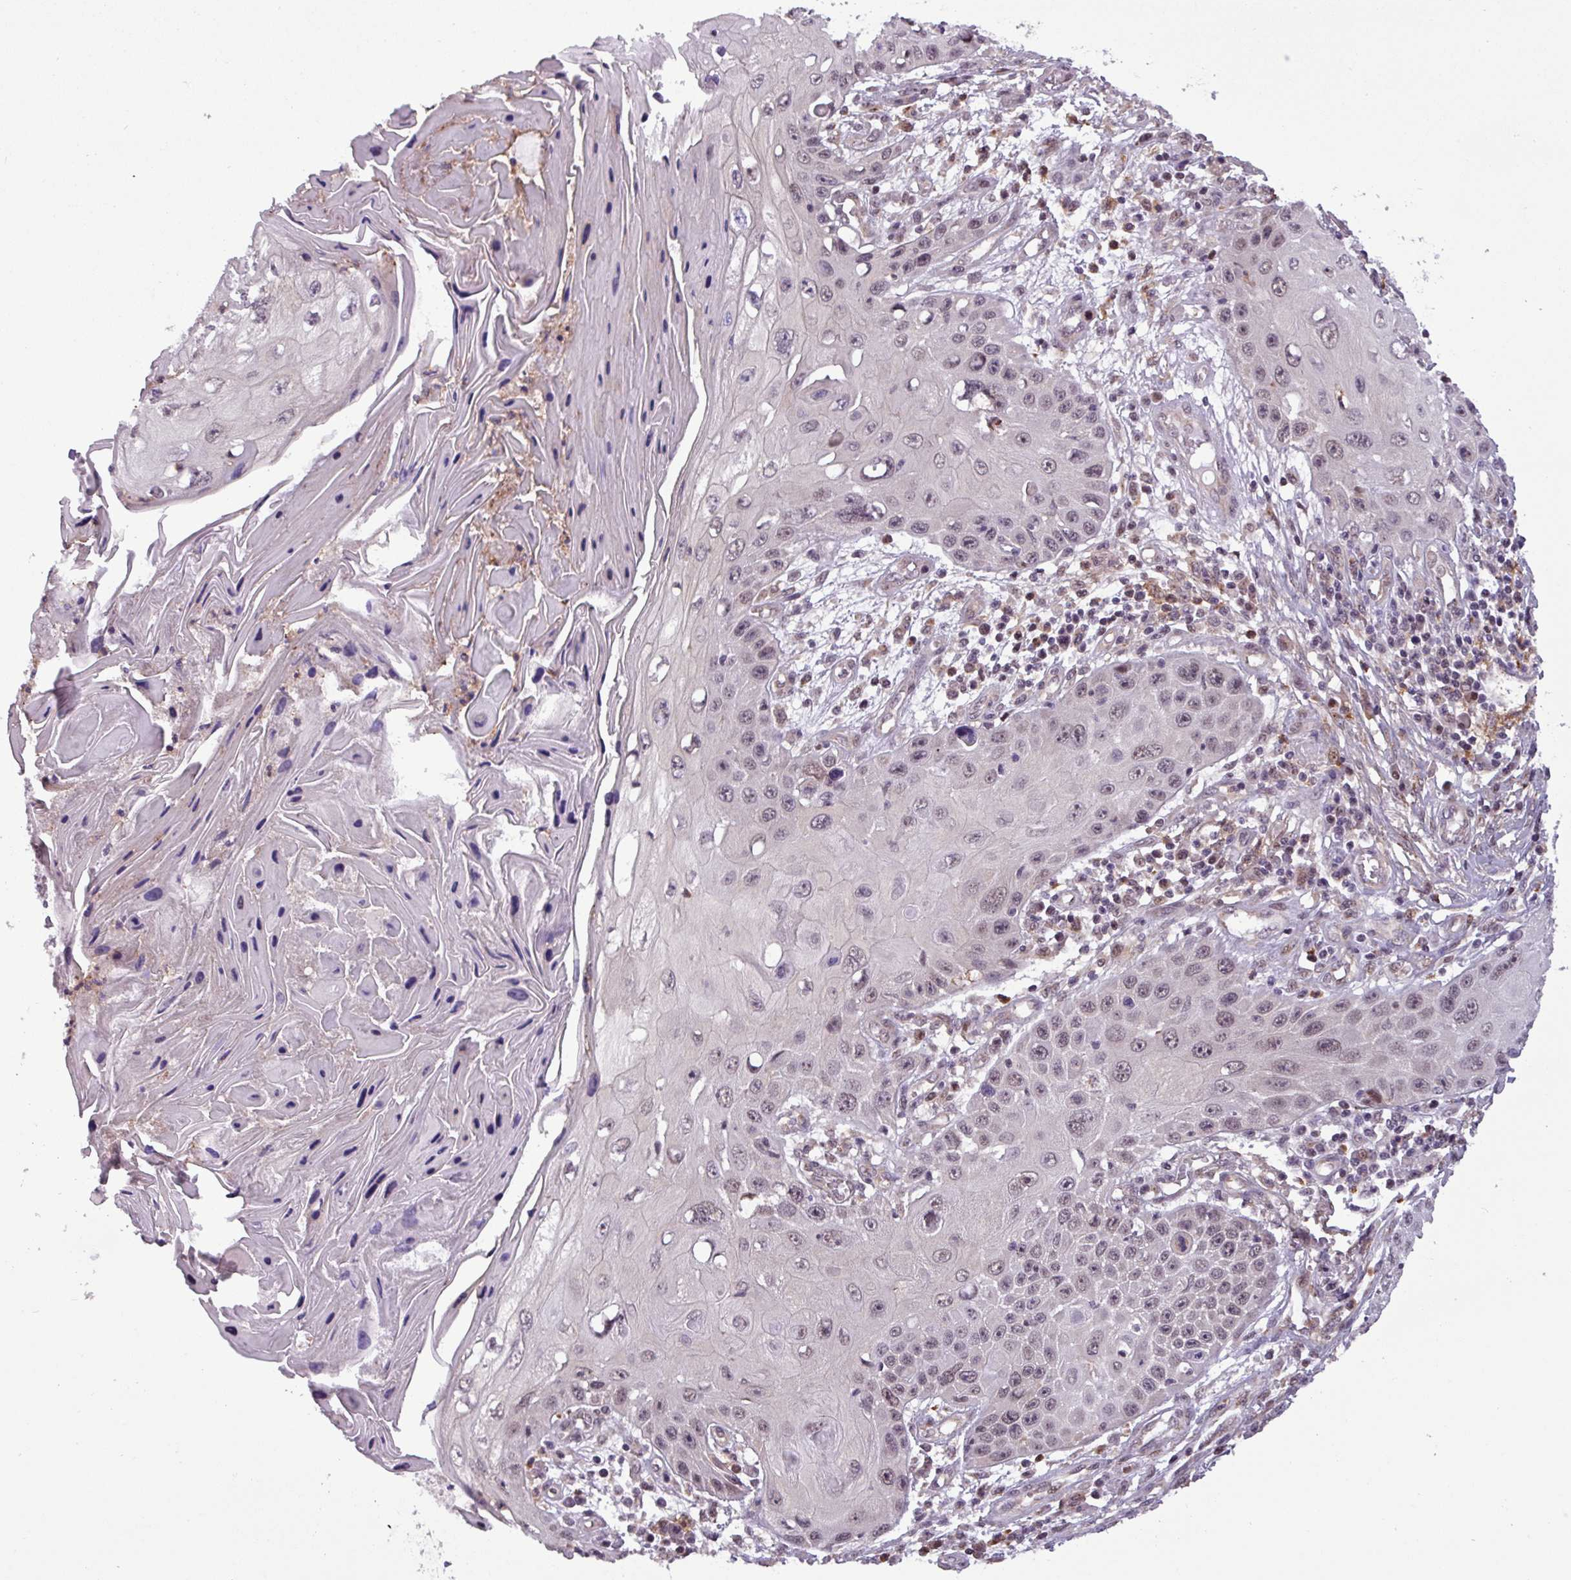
{"staining": {"intensity": "weak", "quantity": "25%-75%", "location": "nuclear"}, "tissue": "skin cancer", "cell_type": "Tumor cells", "image_type": "cancer", "snomed": [{"axis": "morphology", "description": "Squamous cell carcinoma, NOS"}, {"axis": "topography", "description": "Skin"}, {"axis": "topography", "description": "Vulva"}], "caption": "Skin cancer (squamous cell carcinoma) stained for a protein shows weak nuclear positivity in tumor cells.", "gene": "NPFFR1", "patient": {"sex": "female", "age": 44}}